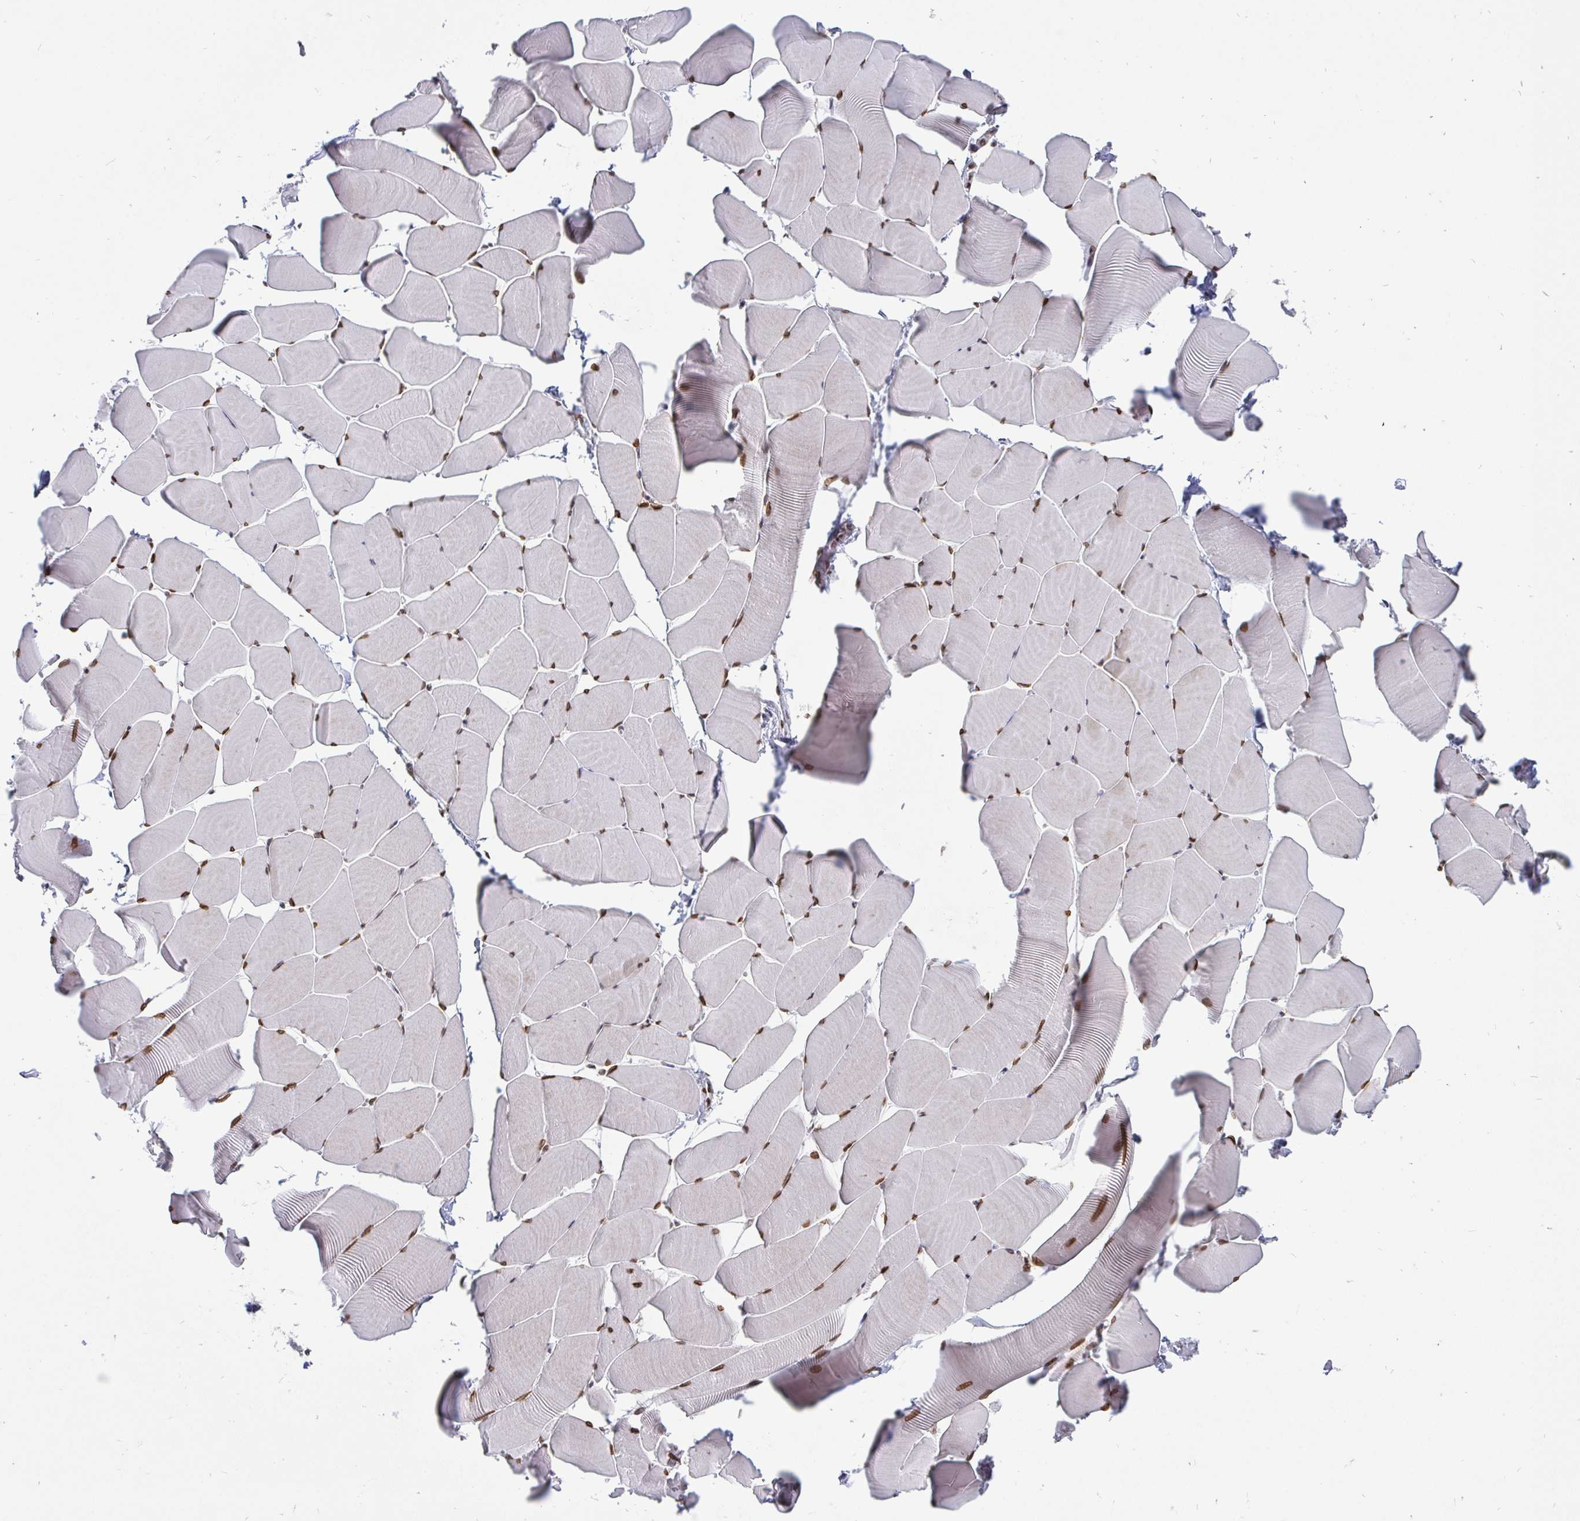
{"staining": {"intensity": "moderate", "quantity": ">75%", "location": "nuclear"}, "tissue": "skeletal muscle", "cell_type": "Myocytes", "image_type": "normal", "snomed": [{"axis": "morphology", "description": "Normal tissue, NOS"}, {"axis": "topography", "description": "Skeletal muscle"}], "caption": "The image demonstrates staining of unremarkable skeletal muscle, revealing moderate nuclear protein expression (brown color) within myocytes.", "gene": "EMD", "patient": {"sex": "male", "age": 25}}